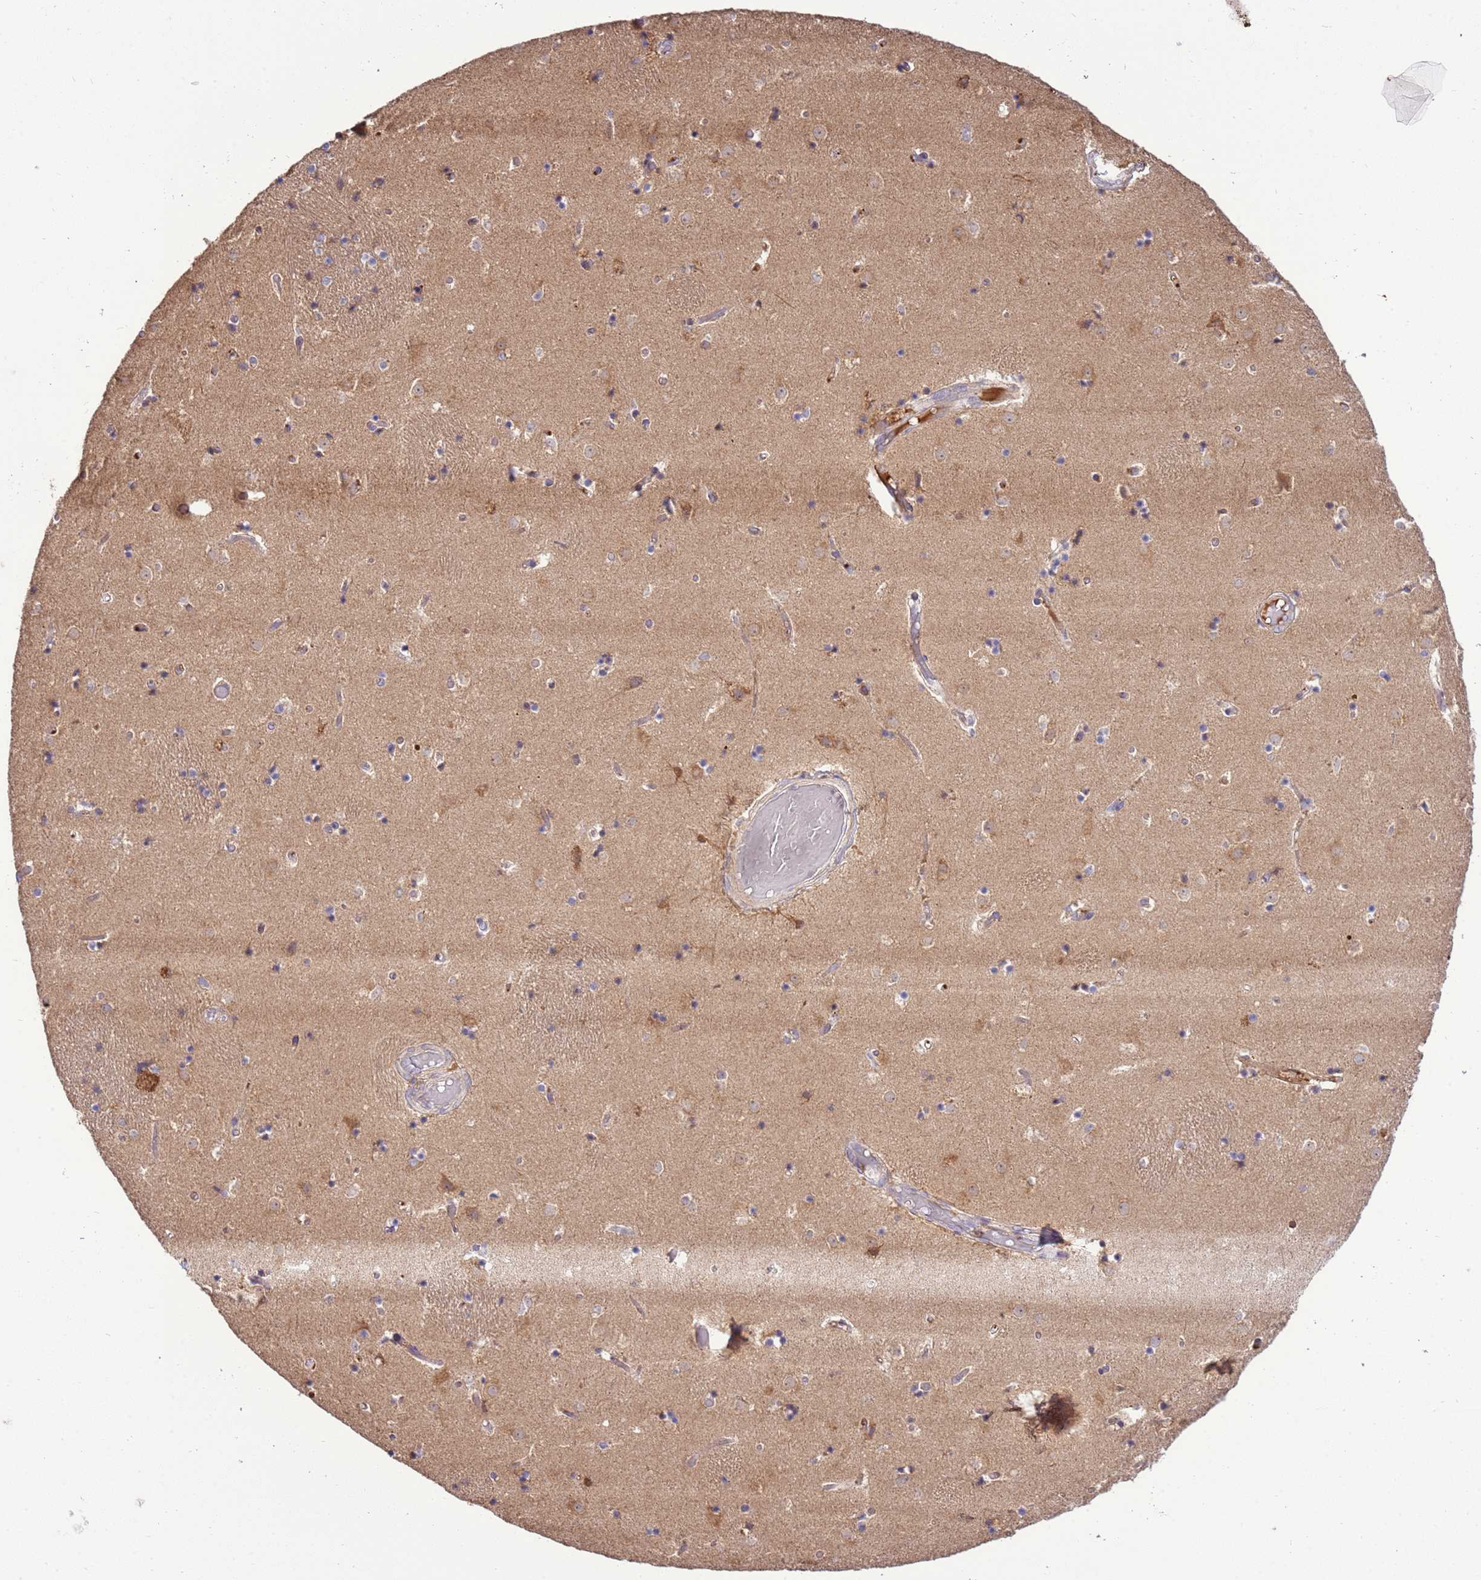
{"staining": {"intensity": "negative", "quantity": "none", "location": "none"}, "tissue": "caudate", "cell_type": "Glial cells", "image_type": "normal", "snomed": [{"axis": "morphology", "description": "Normal tissue, NOS"}, {"axis": "topography", "description": "Lateral ventricle wall"}], "caption": "An IHC histopathology image of unremarkable caudate is shown. There is no staining in glial cells of caudate. (Stains: DAB IHC with hematoxylin counter stain, Microscopy: brightfield microscopy at high magnification).", "gene": "ZNF624", "patient": {"sex": "female", "age": 52}}